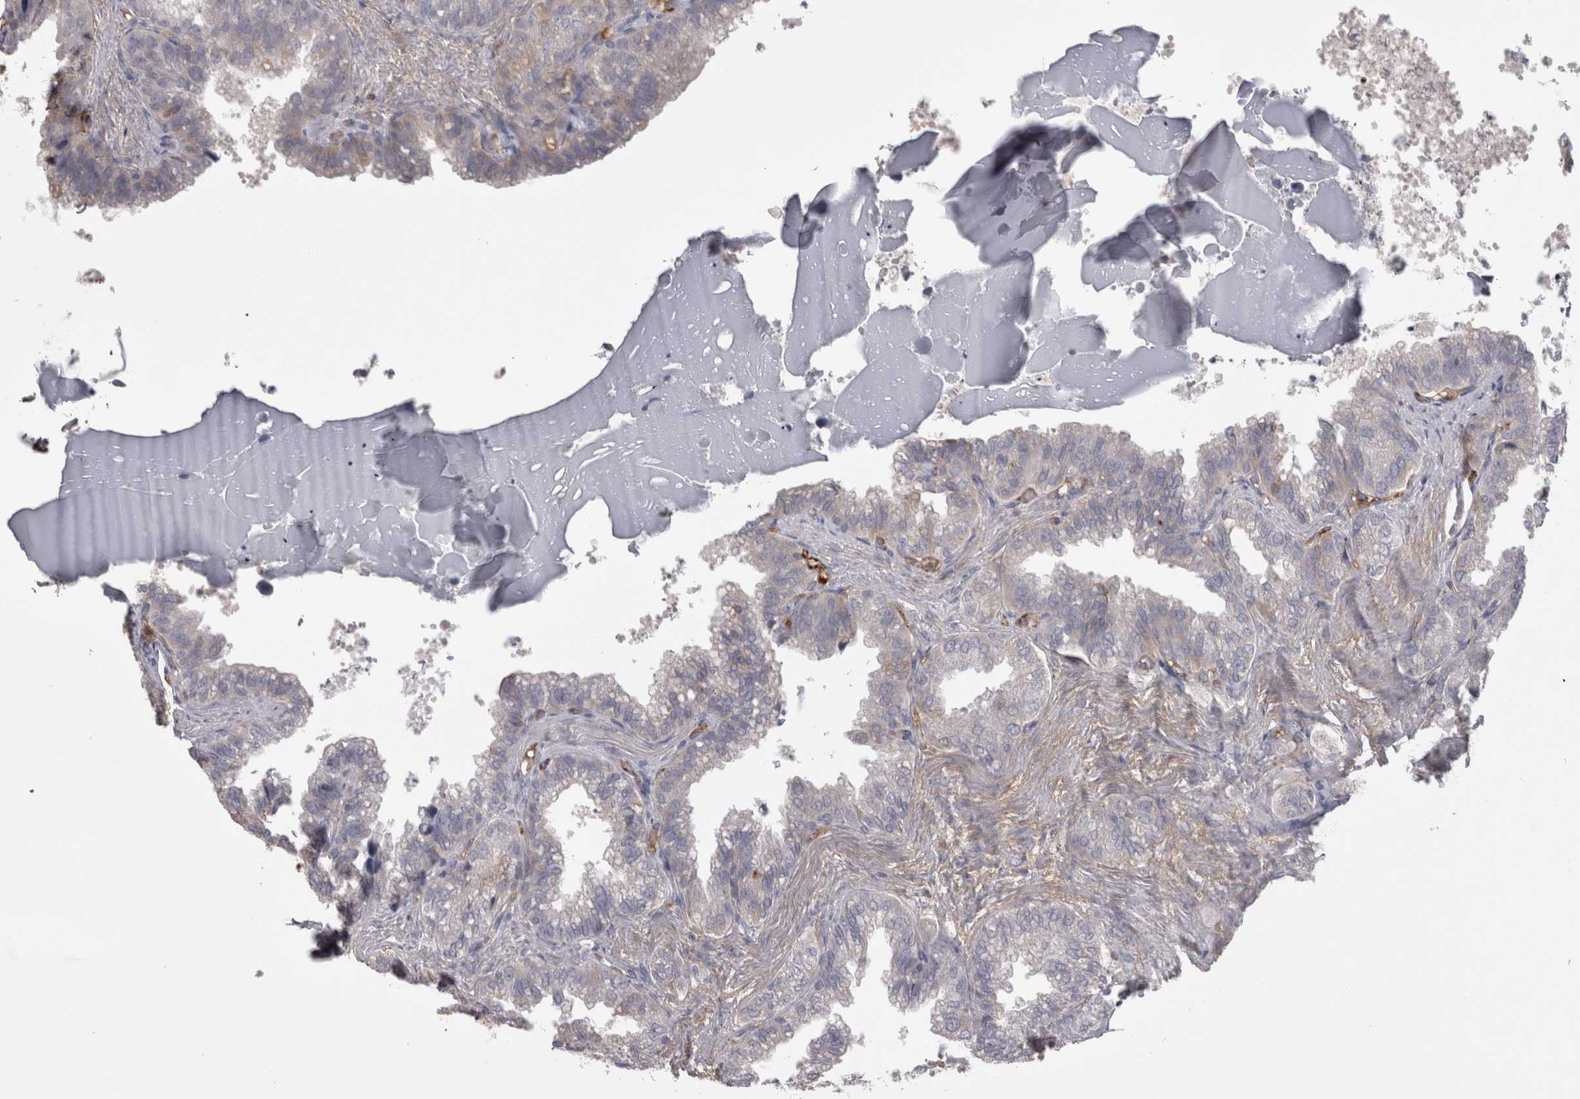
{"staining": {"intensity": "weak", "quantity": "<25%", "location": "cytoplasmic/membranous"}, "tissue": "seminal vesicle", "cell_type": "Glandular cells", "image_type": "normal", "snomed": [{"axis": "morphology", "description": "Normal tissue, NOS"}, {"axis": "topography", "description": "Seminal veicle"}], "caption": "Immunohistochemistry image of normal human seminal vesicle stained for a protein (brown), which reveals no staining in glandular cells.", "gene": "SAA4", "patient": {"sex": "male", "age": 46}}